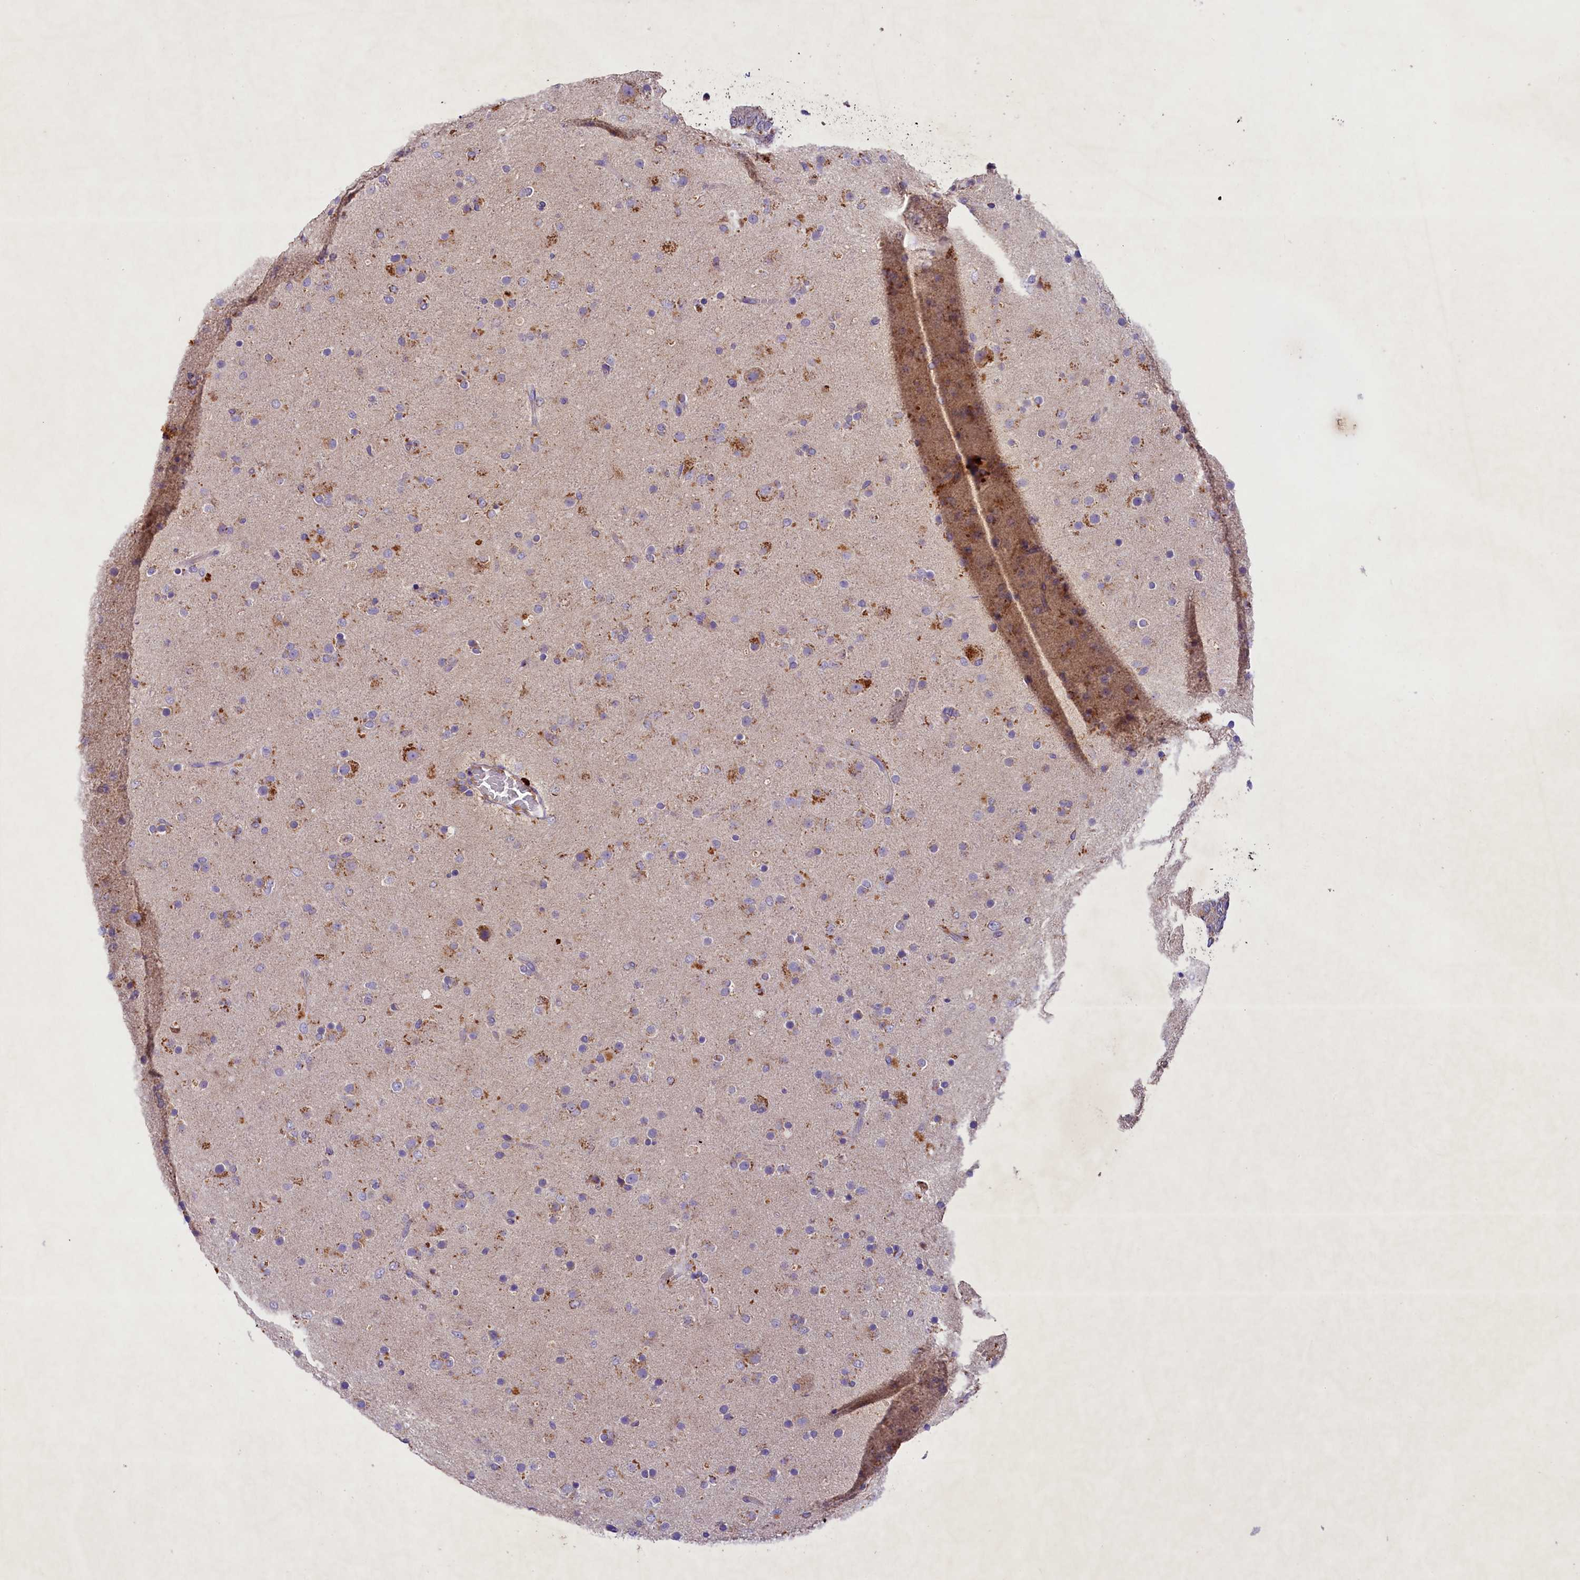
{"staining": {"intensity": "moderate", "quantity": "<25%", "location": "cytoplasmic/membranous"}, "tissue": "glioma", "cell_type": "Tumor cells", "image_type": "cancer", "snomed": [{"axis": "morphology", "description": "Glioma, malignant, Low grade"}, {"axis": "topography", "description": "Brain"}], "caption": "The immunohistochemical stain shows moderate cytoplasmic/membranous positivity in tumor cells of malignant glioma (low-grade) tissue.", "gene": "PMPCB", "patient": {"sex": "male", "age": 65}}